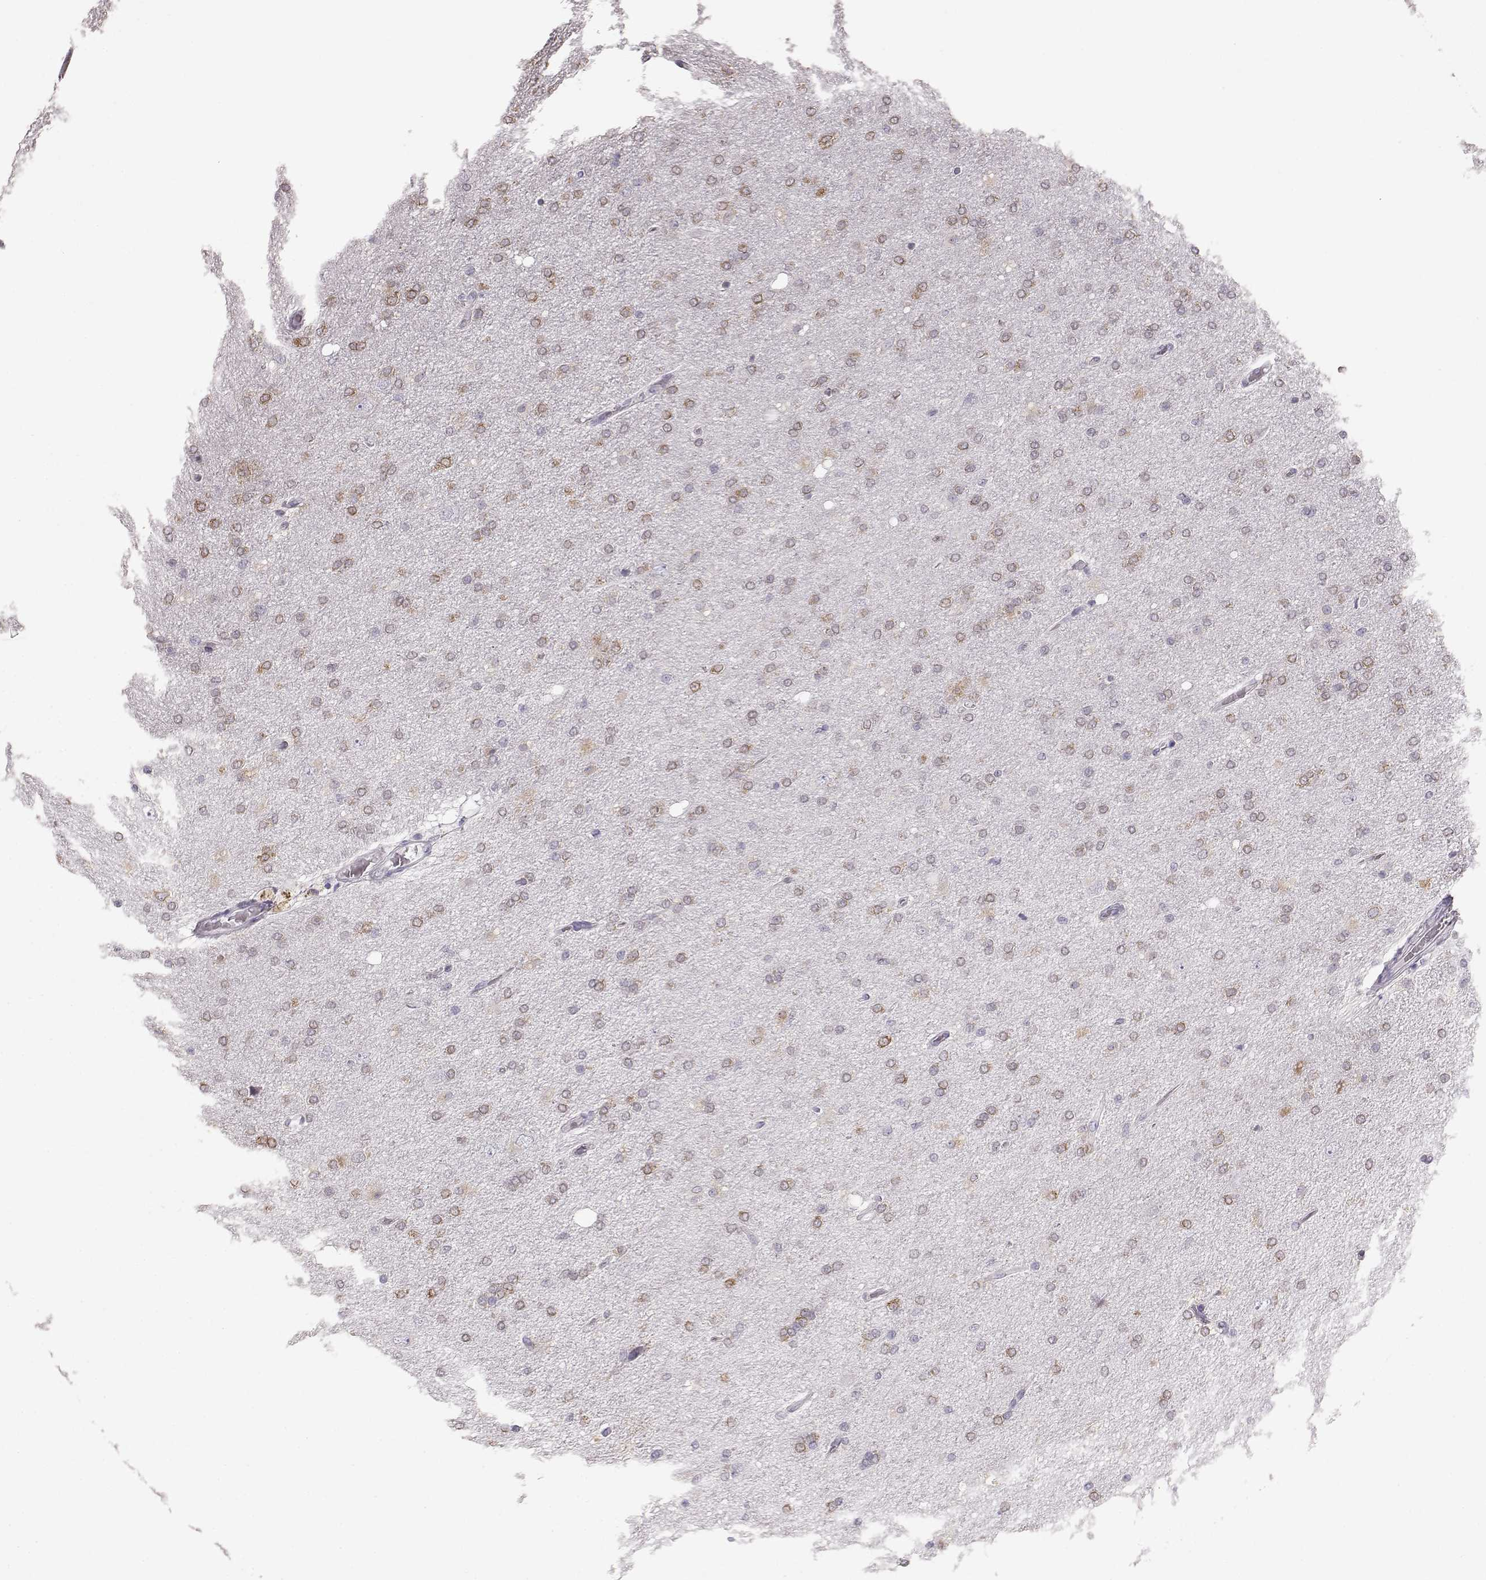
{"staining": {"intensity": "weak", "quantity": "25%-75%", "location": "cytoplasmic/membranous"}, "tissue": "glioma", "cell_type": "Tumor cells", "image_type": "cancer", "snomed": [{"axis": "morphology", "description": "Glioma, malignant, High grade"}, {"axis": "topography", "description": "Cerebral cortex"}], "caption": "A micrograph of glioma stained for a protein demonstrates weak cytoplasmic/membranous brown staining in tumor cells.", "gene": "ELOVL5", "patient": {"sex": "male", "age": 70}}